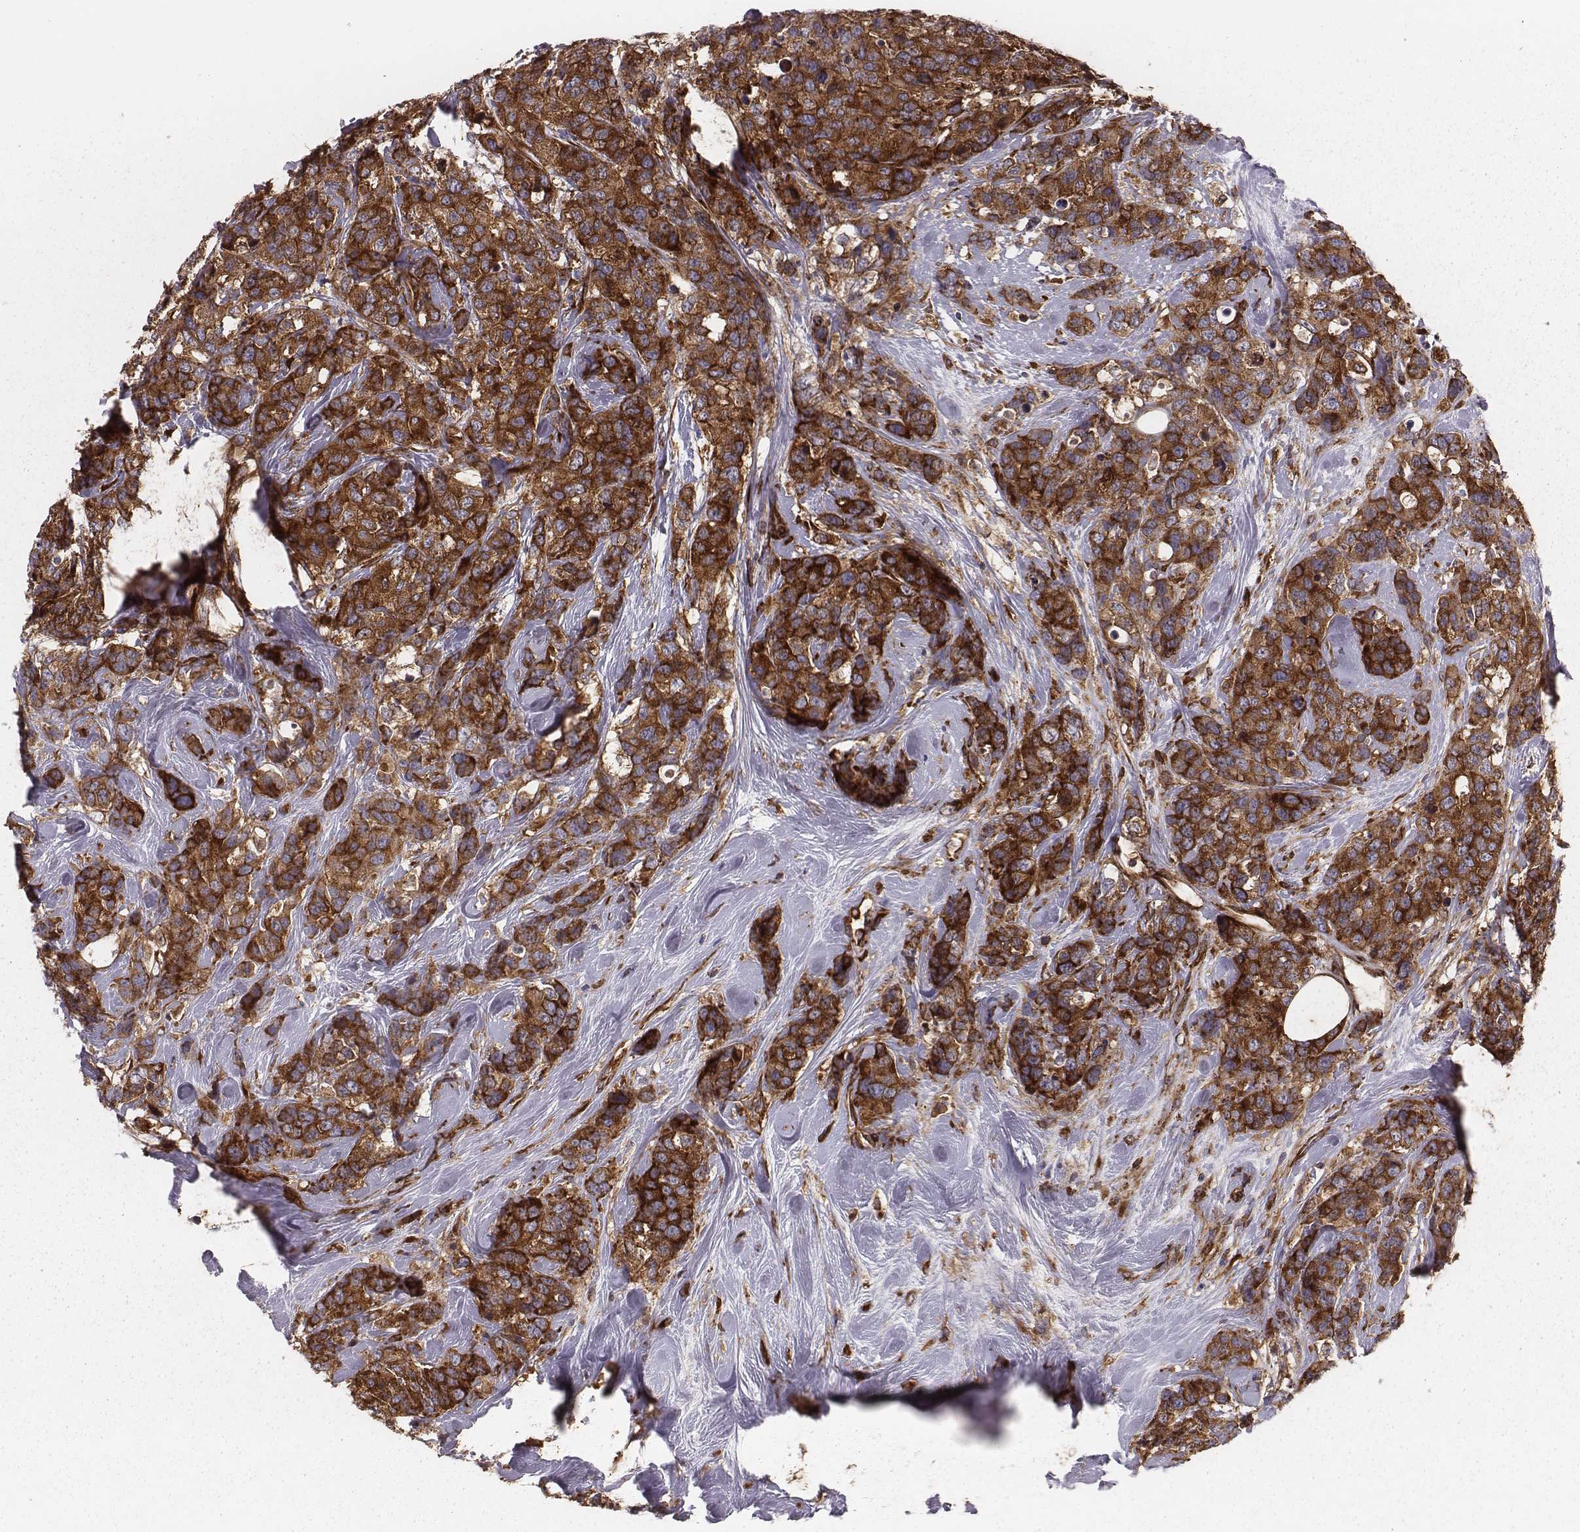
{"staining": {"intensity": "strong", "quantity": ">75%", "location": "cytoplasmic/membranous"}, "tissue": "breast cancer", "cell_type": "Tumor cells", "image_type": "cancer", "snomed": [{"axis": "morphology", "description": "Lobular carcinoma"}, {"axis": "topography", "description": "Breast"}], "caption": "There is high levels of strong cytoplasmic/membranous staining in tumor cells of breast cancer (lobular carcinoma), as demonstrated by immunohistochemical staining (brown color).", "gene": "TXLNA", "patient": {"sex": "female", "age": 59}}